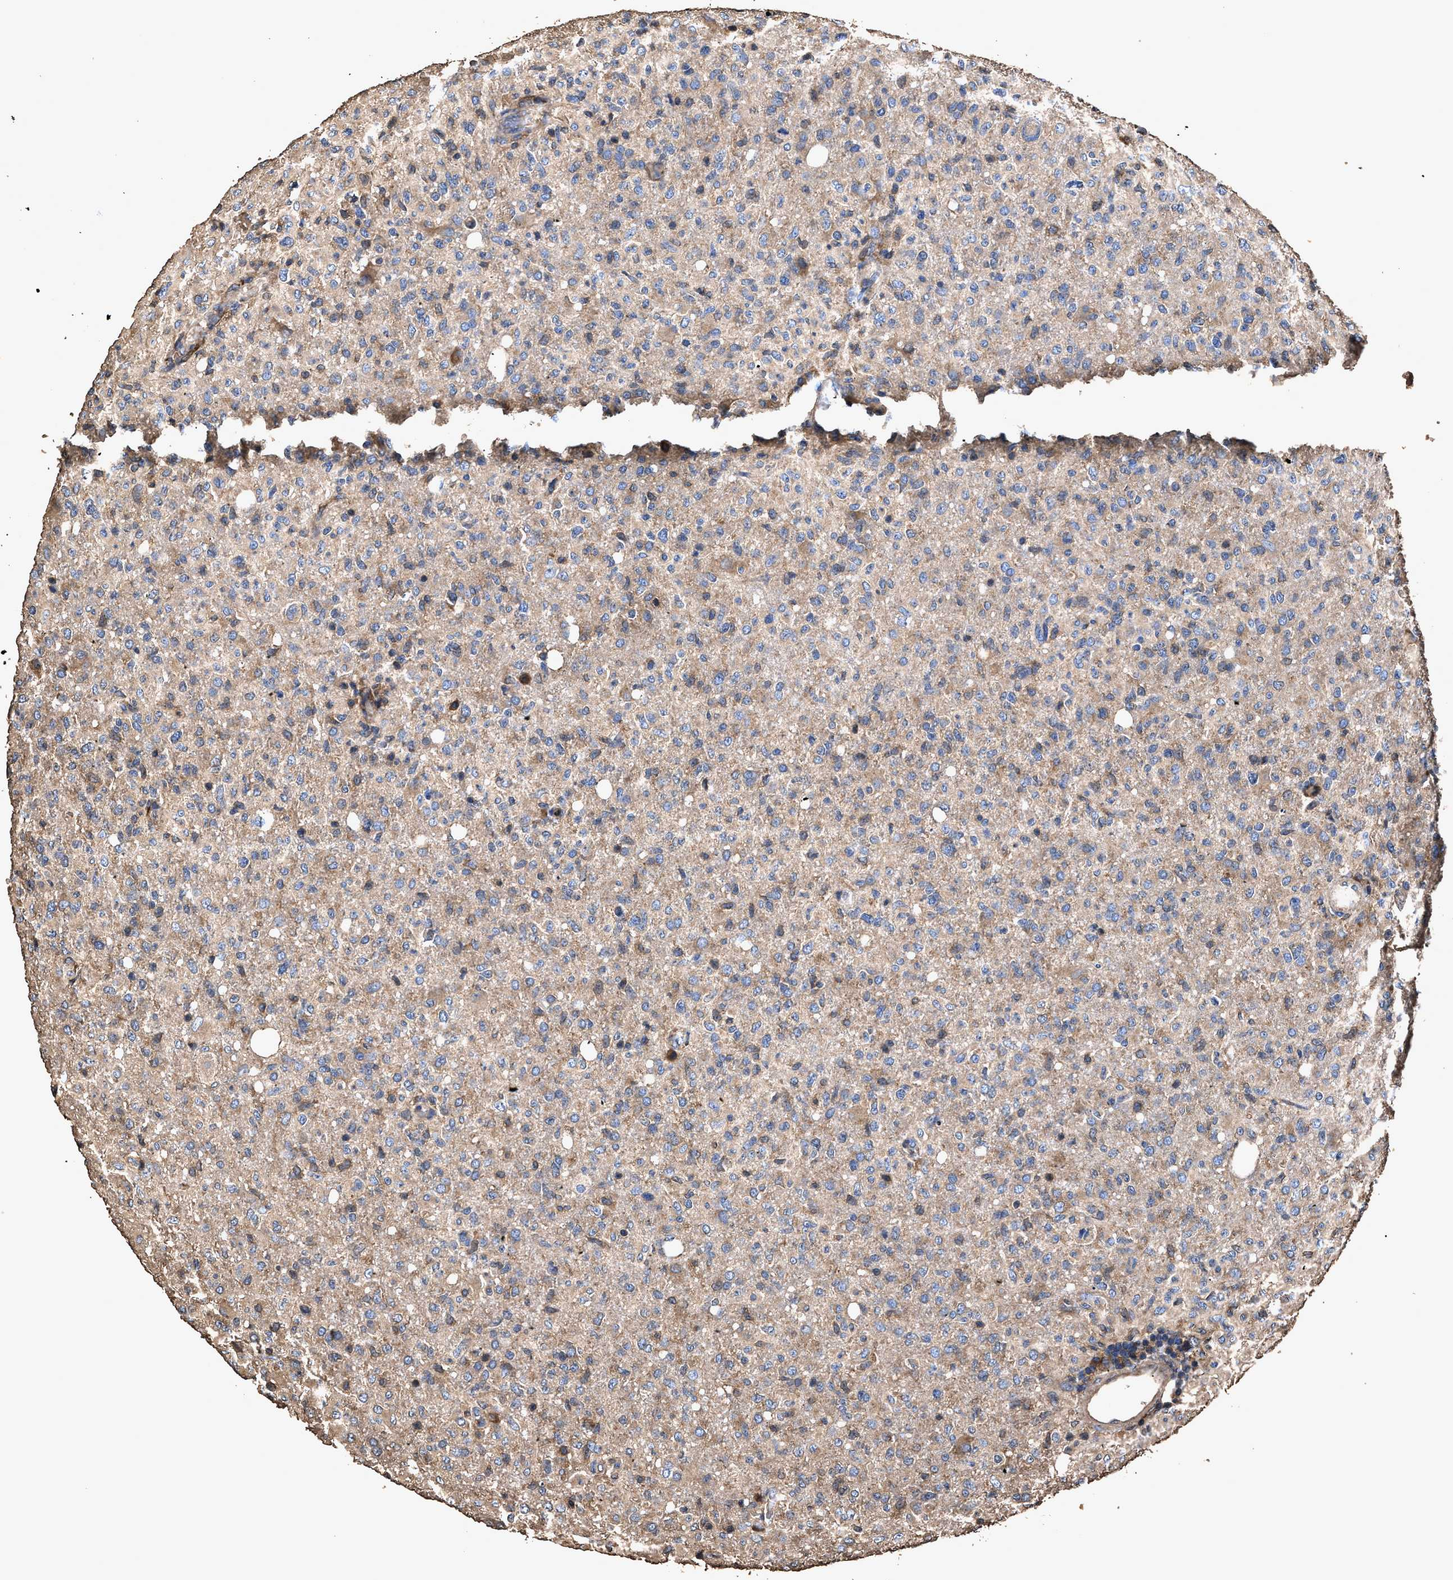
{"staining": {"intensity": "weak", "quantity": "25%-75%", "location": "cytoplasmic/membranous"}, "tissue": "glioma", "cell_type": "Tumor cells", "image_type": "cancer", "snomed": [{"axis": "morphology", "description": "Glioma, malignant, High grade"}, {"axis": "topography", "description": "Brain"}], "caption": "Human glioma stained with a brown dye reveals weak cytoplasmic/membranous positive expression in approximately 25%-75% of tumor cells.", "gene": "ZMYND19", "patient": {"sex": "female", "age": 57}}